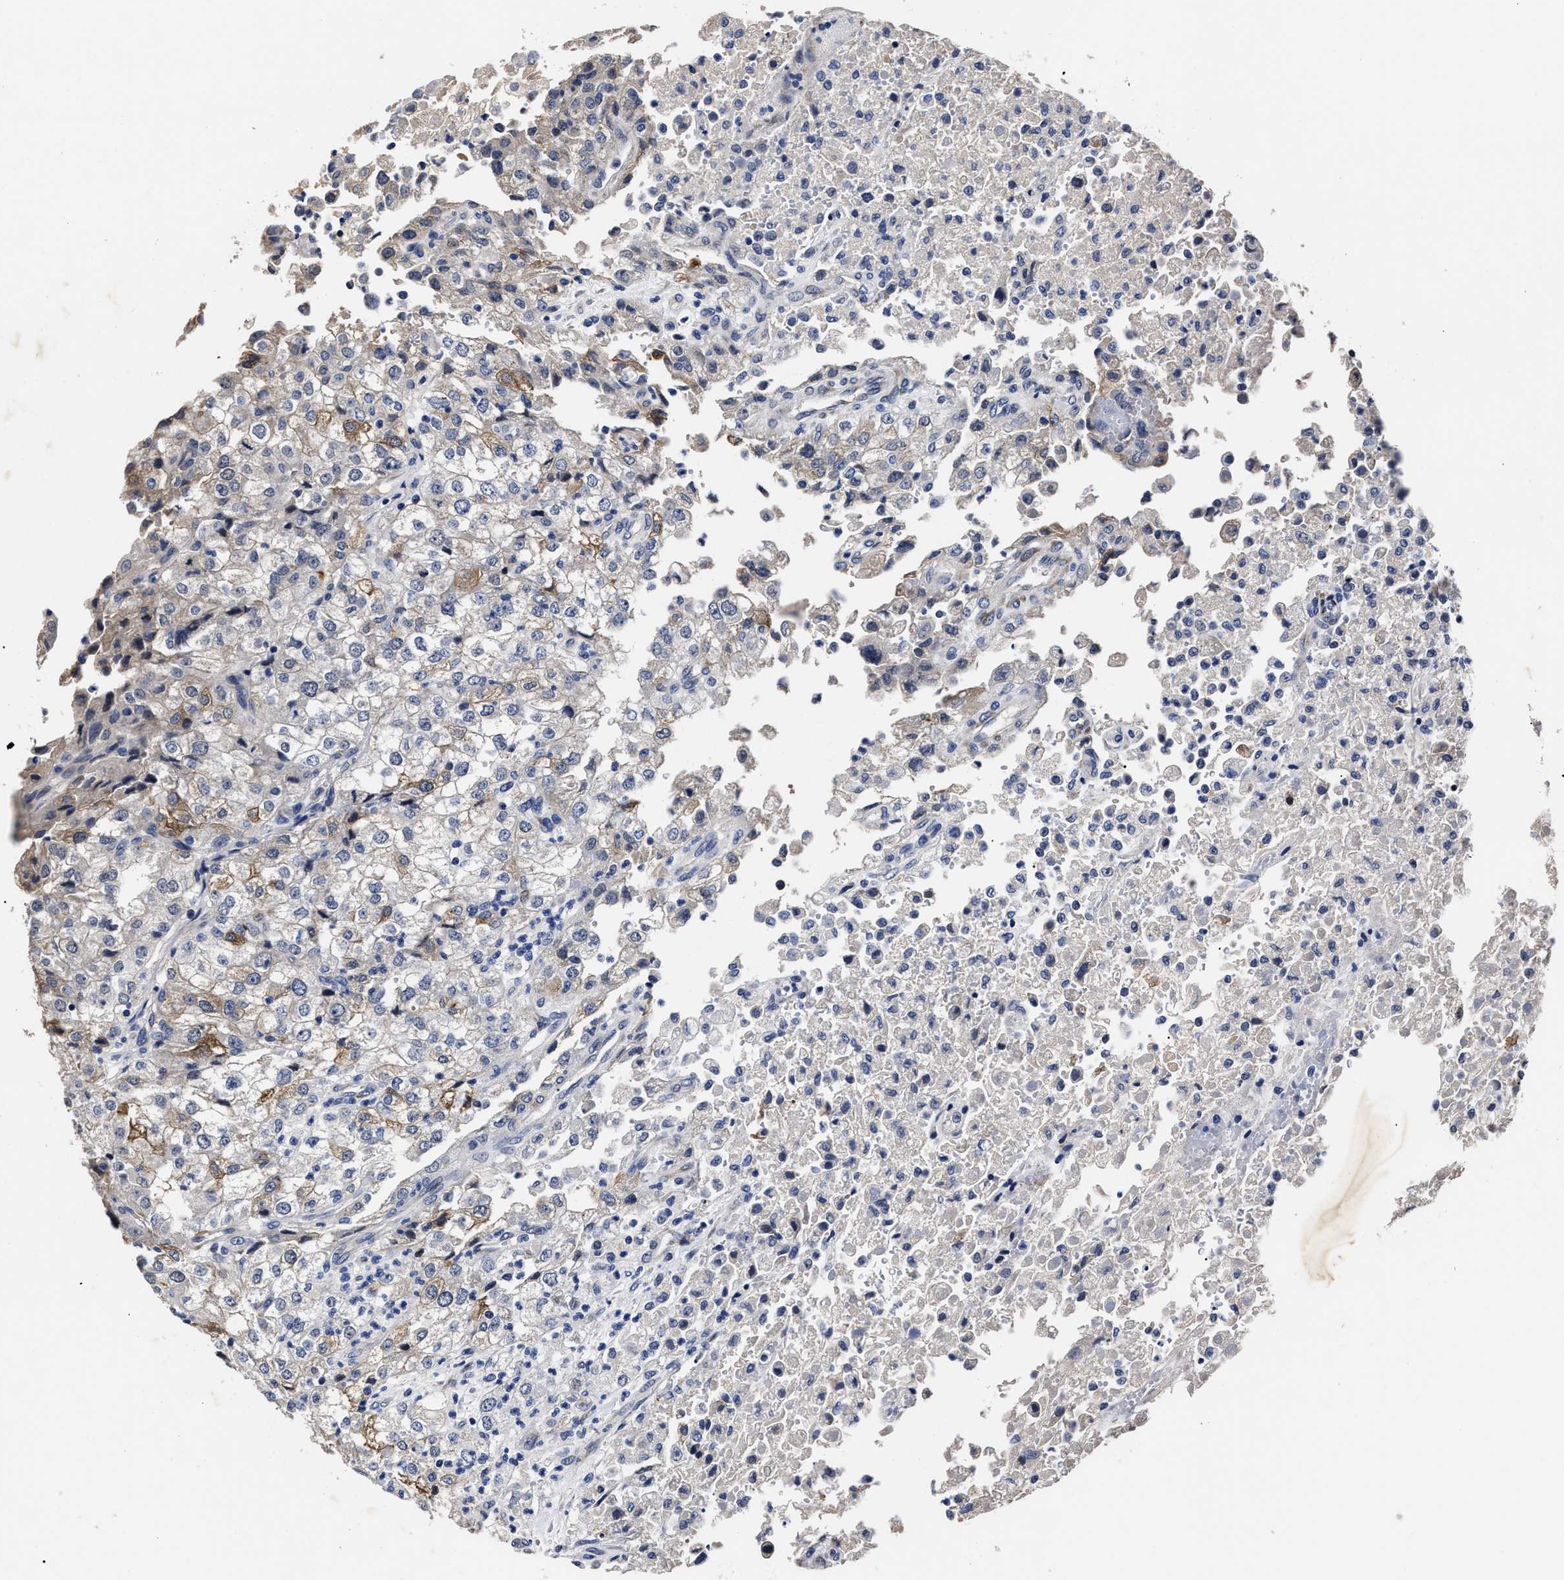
{"staining": {"intensity": "weak", "quantity": "<25%", "location": "cytoplasmic/membranous"}, "tissue": "renal cancer", "cell_type": "Tumor cells", "image_type": "cancer", "snomed": [{"axis": "morphology", "description": "Adenocarcinoma, NOS"}, {"axis": "topography", "description": "Kidney"}], "caption": "This is an IHC micrograph of human renal cancer. There is no staining in tumor cells.", "gene": "OLFML2A", "patient": {"sex": "female", "age": 54}}